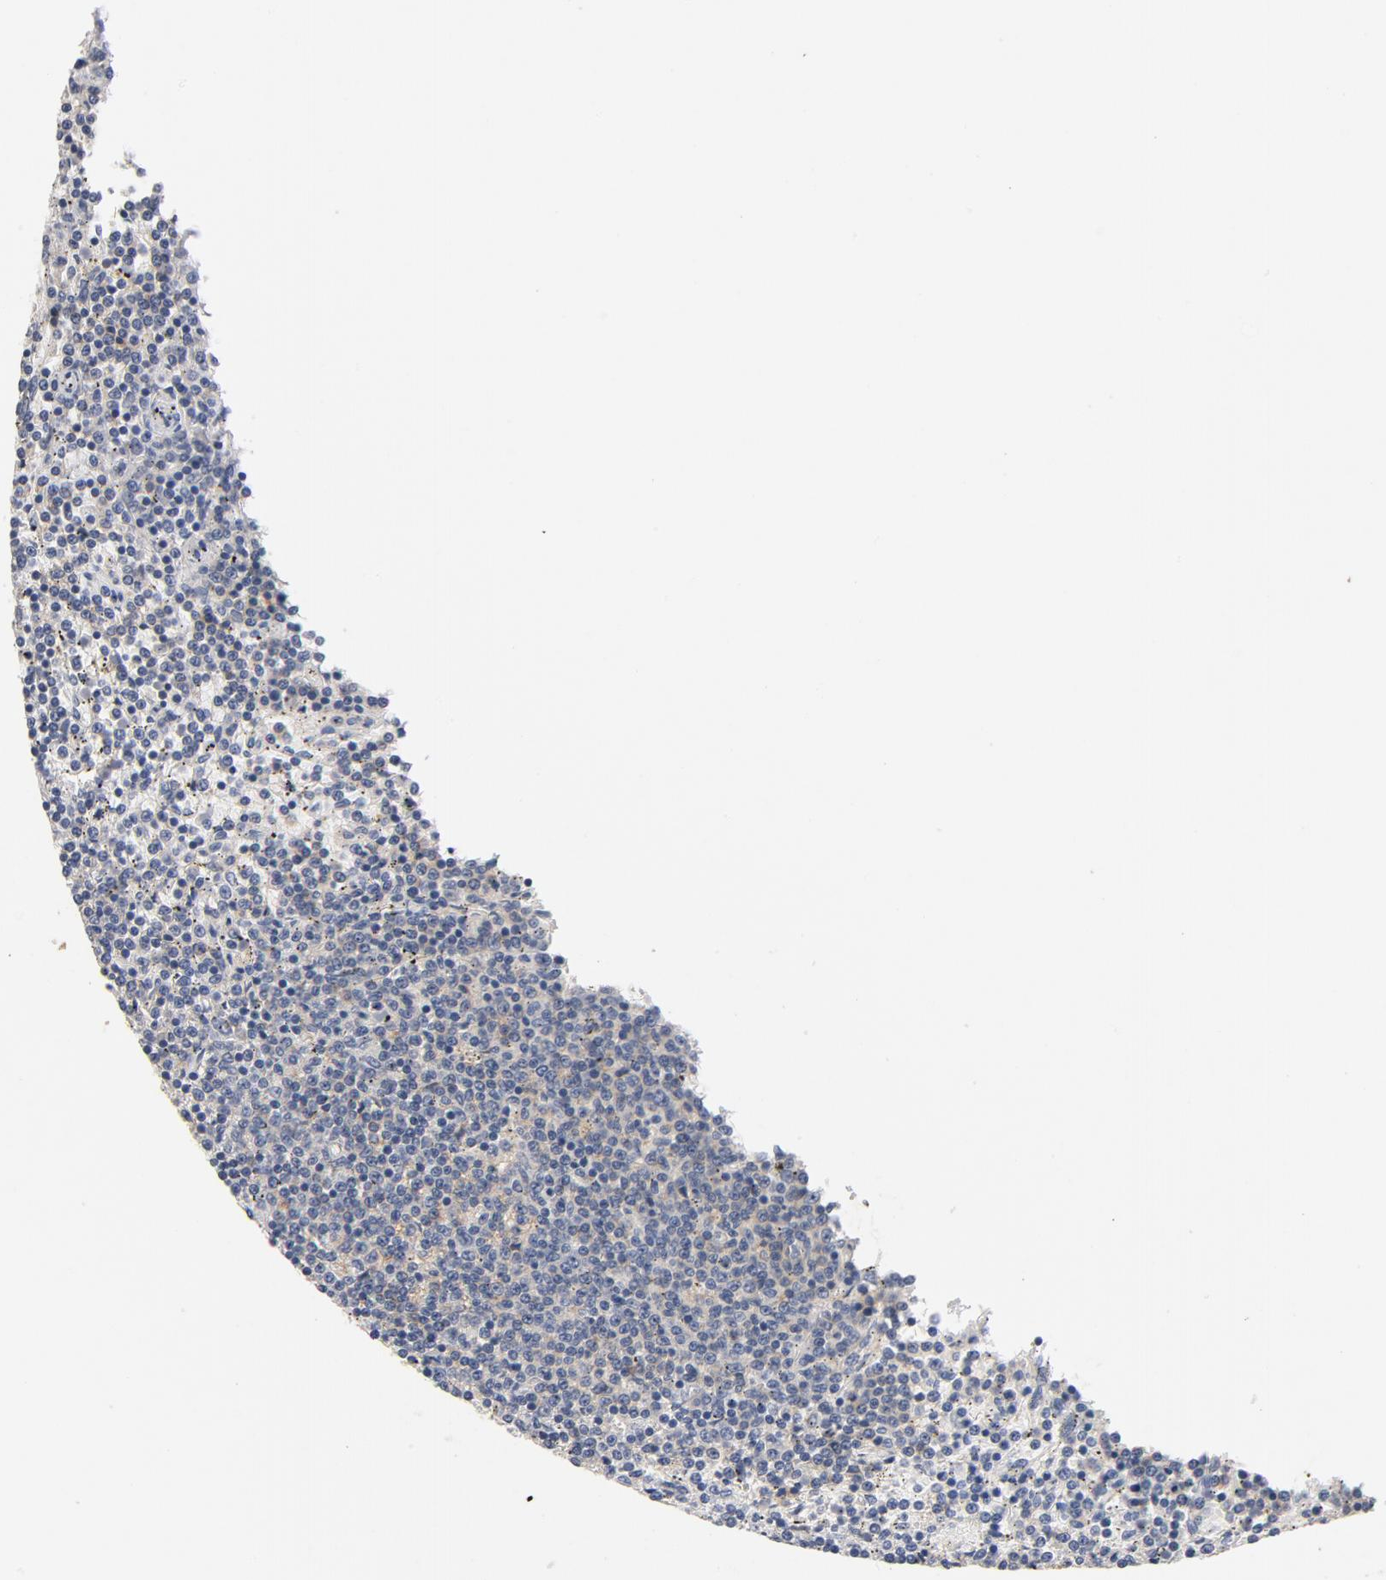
{"staining": {"intensity": "moderate", "quantity": "<25%", "location": "cytoplasmic/membranous"}, "tissue": "lymphoma", "cell_type": "Tumor cells", "image_type": "cancer", "snomed": [{"axis": "morphology", "description": "Malignant lymphoma, non-Hodgkin's type, Low grade"}, {"axis": "topography", "description": "Spleen"}], "caption": "Immunohistochemistry of human low-grade malignant lymphoma, non-Hodgkin's type demonstrates low levels of moderate cytoplasmic/membranous expression in about <25% of tumor cells. Nuclei are stained in blue.", "gene": "ZCCHC13", "patient": {"sex": "female", "age": 50}}